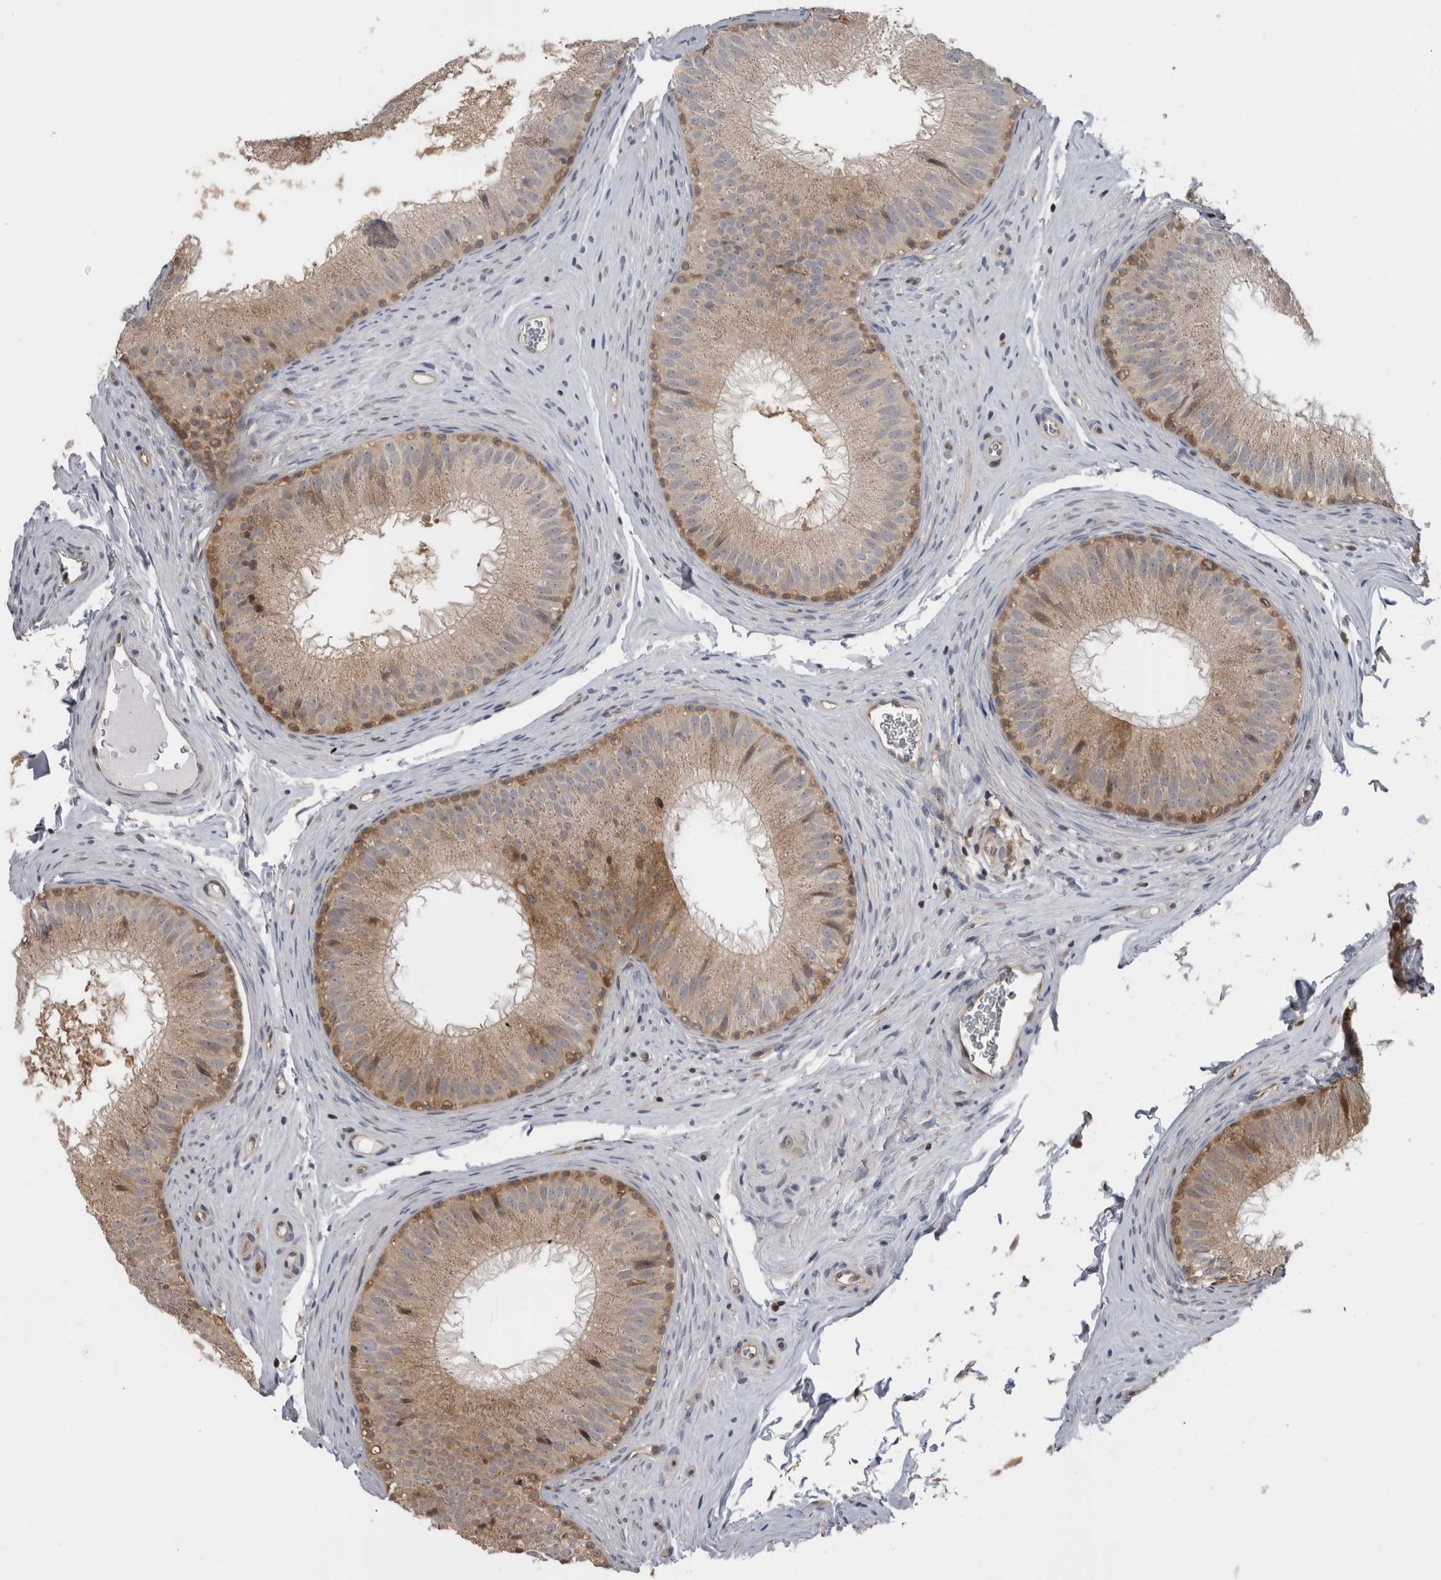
{"staining": {"intensity": "weak", "quantity": "25%-75%", "location": "cytoplasmic/membranous"}, "tissue": "epididymis", "cell_type": "Glandular cells", "image_type": "normal", "snomed": [{"axis": "morphology", "description": "Normal tissue, NOS"}, {"axis": "topography", "description": "Epididymis"}], "caption": "Unremarkable epididymis shows weak cytoplasmic/membranous staining in about 25%-75% of glandular cells.", "gene": "USH1G", "patient": {"sex": "male", "age": 32}}